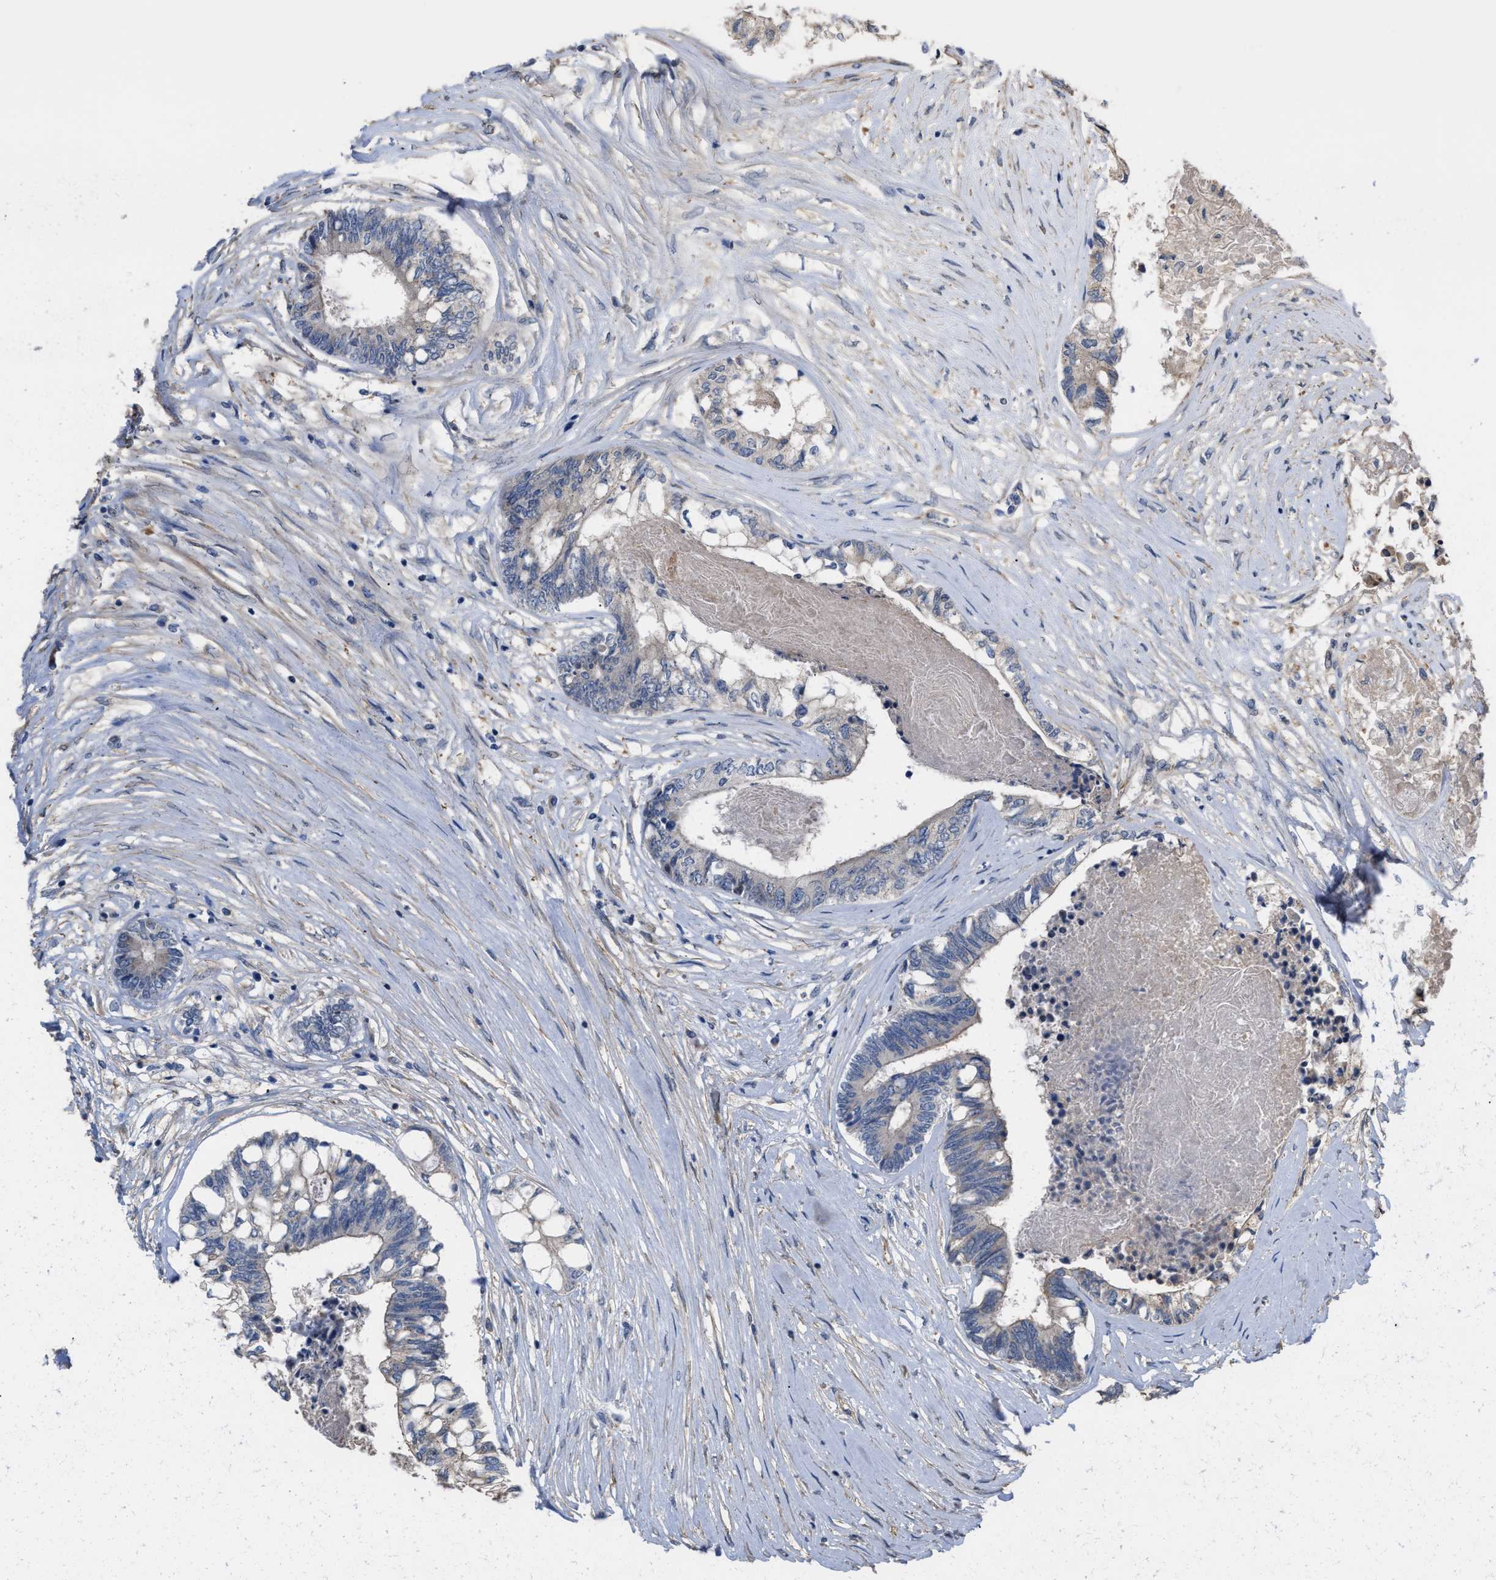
{"staining": {"intensity": "weak", "quantity": "<25%", "location": "cytoplasmic/membranous"}, "tissue": "colorectal cancer", "cell_type": "Tumor cells", "image_type": "cancer", "snomed": [{"axis": "morphology", "description": "Adenocarcinoma, NOS"}, {"axis": "topography", "description": "Rectum"}], "caption": "High magnification brightfield microscopy of colorectal cancer (adenocarcinoma) stained with DAB (brown) and counterstained with hematoxylin (blue): tumor cells show no significant positivity.", "gene": "SLC4A11", "patient": {"sex": "male", "age": 63}}